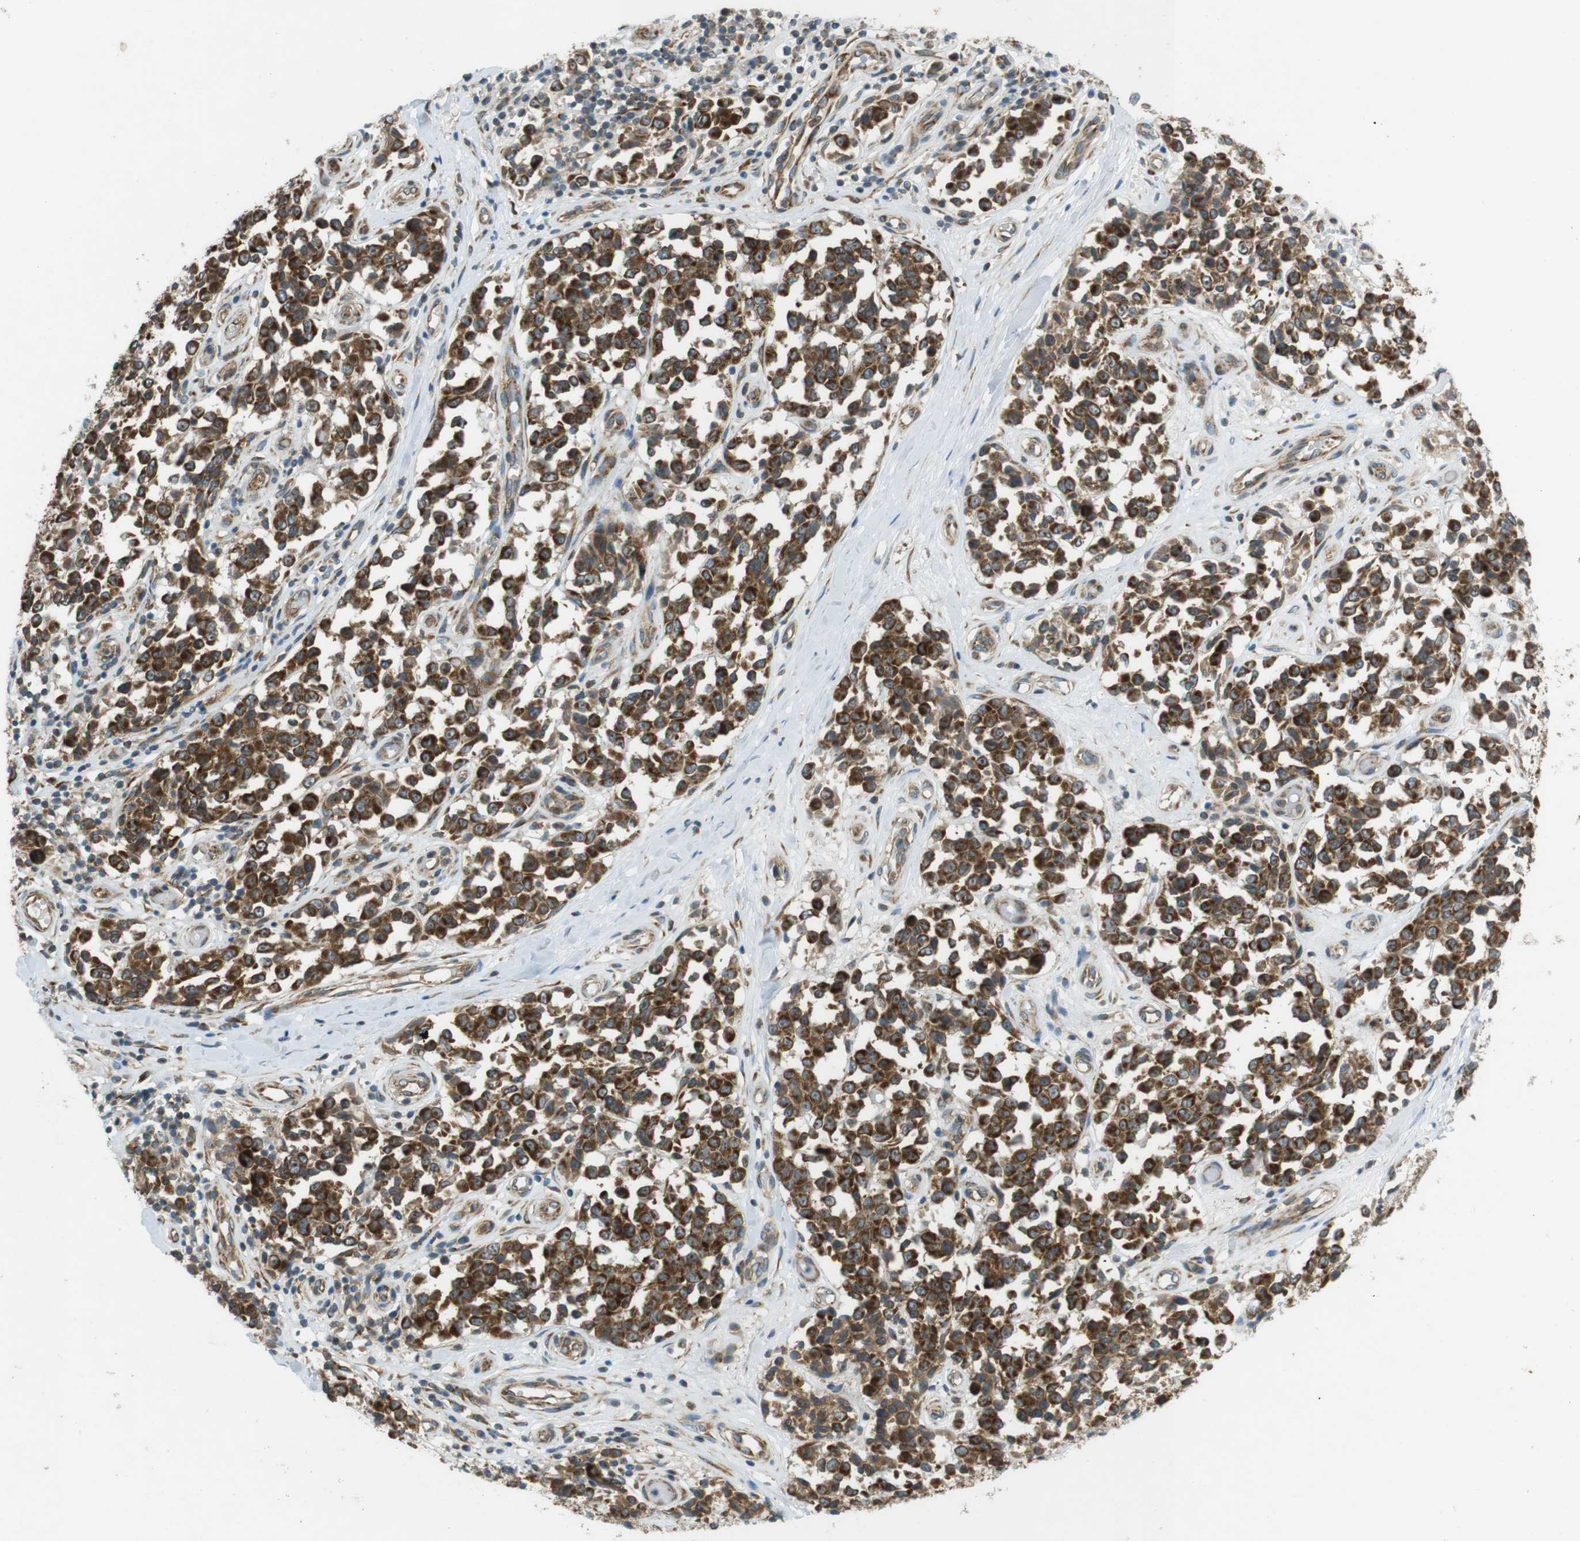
{"staining": {"intensity": "strong", "quantity": "25%-75%", "location": "cytoplasmic/membranous"}, "tissue": "melanoma", "cell_type": "Tumor cells", "image_type": "cancer", "snomed": [{"axis": "morphology", "description": "Malignant melanoma, NOS"}, {"axis": "topography", "description": "Skin"}], "caption": "A brown stain shows strong cytoplasmic/membranous positivity of a protein in malignant melanoma tumor cells.", "gene": "SLC41A1", "patient": {"sex": "female", "age": 64}}